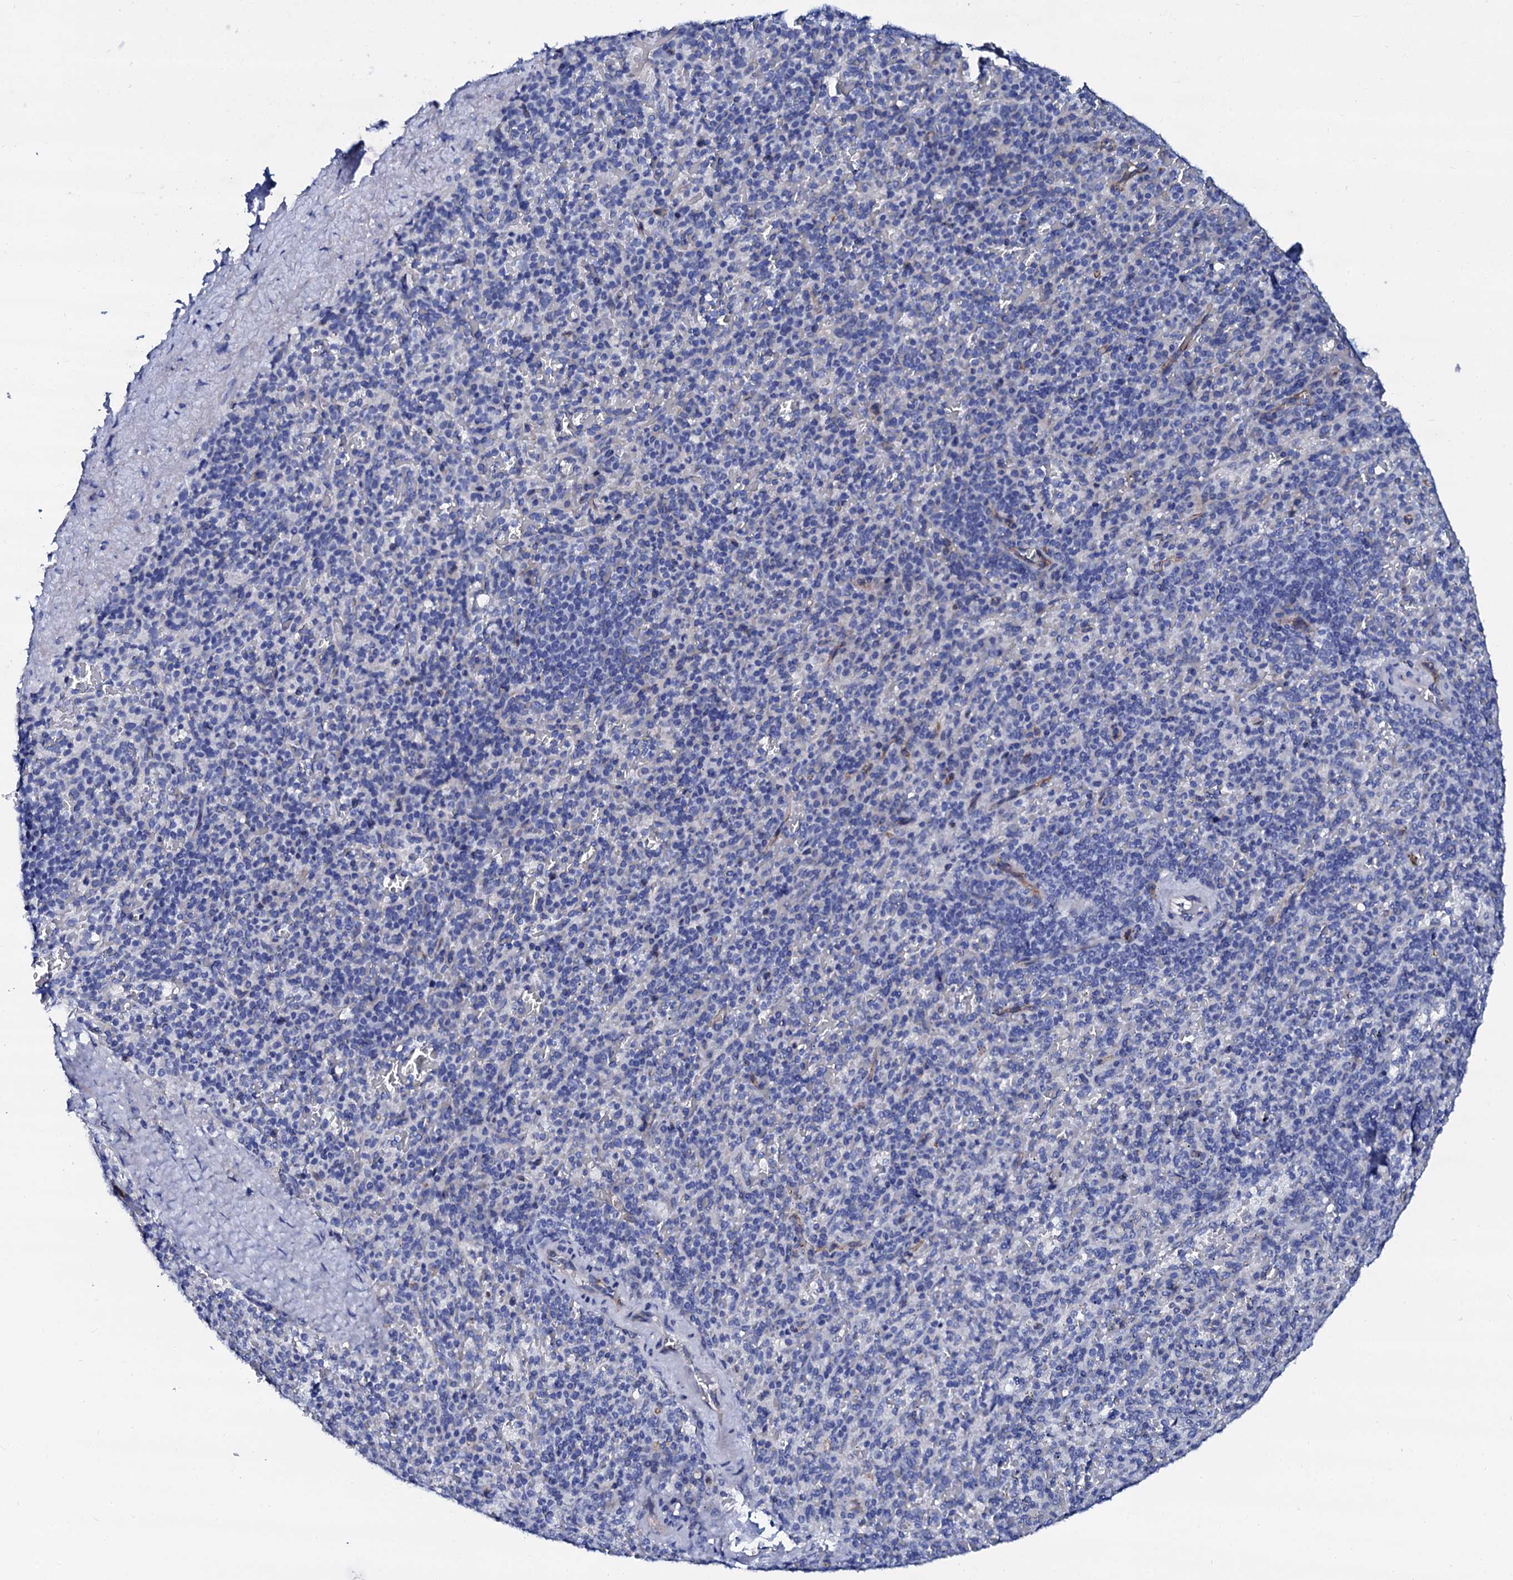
{"staining": {"intensity": "negative", "quantity": "none", "location": "none"}, "tissue": "spleen", "cell_type": "Cells in red pulp", "image_type": "normal", "snomed": [{"axis": "morphology", "description": "Normal tissue, NOS"}, {"axis": "topography", "description": "Spleen"}], "caption": "Immunohistochemistry (IHC) image of normal human spleen stained for a protein (brown), which displays no positivity in cells in red pulp.", "gene": "TRDN", "patient": {"sex": "male", "age": 82}}